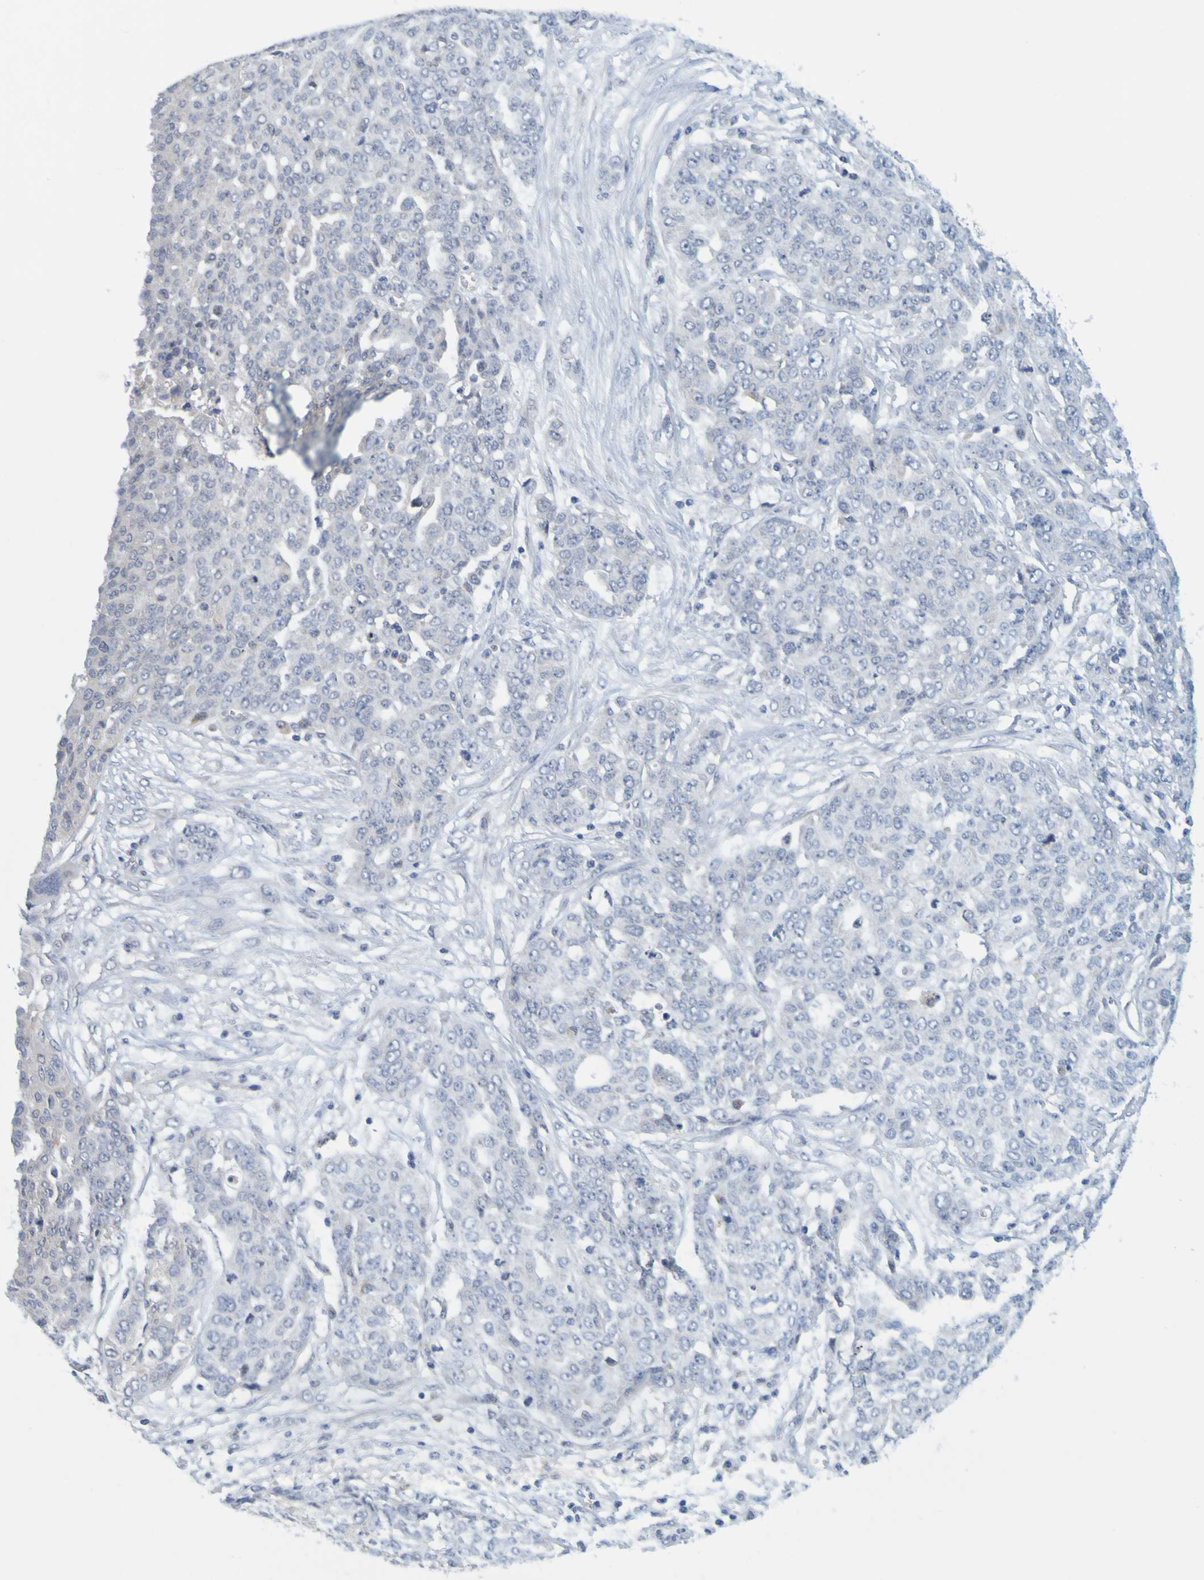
{"staining": {"intensity": "negative", "quantity": "none", "location": "none"}, "tissue": "ovarian cancer", "cell_type": "Tumor cells", "image_type": "cancer", "snomed": [{"axis": "morphology", "description": "Cystadenocarcinoma, serous, NOS"}, {"axis": "topography", "description": "Soft tissue"}, {"axis": "topography", "description": "Ovary"}], "caption": "High magnification brightfield microscopy of ovarian serous cystadenocarcinoma stained with DAB (3,3'-diaminobenzidine) (brown) and counterstained with hematoxylin (blue): tumor cells show no significant positivity.", "gene": "ENDOU", "patient": {"sex": "female", "age": 57}}